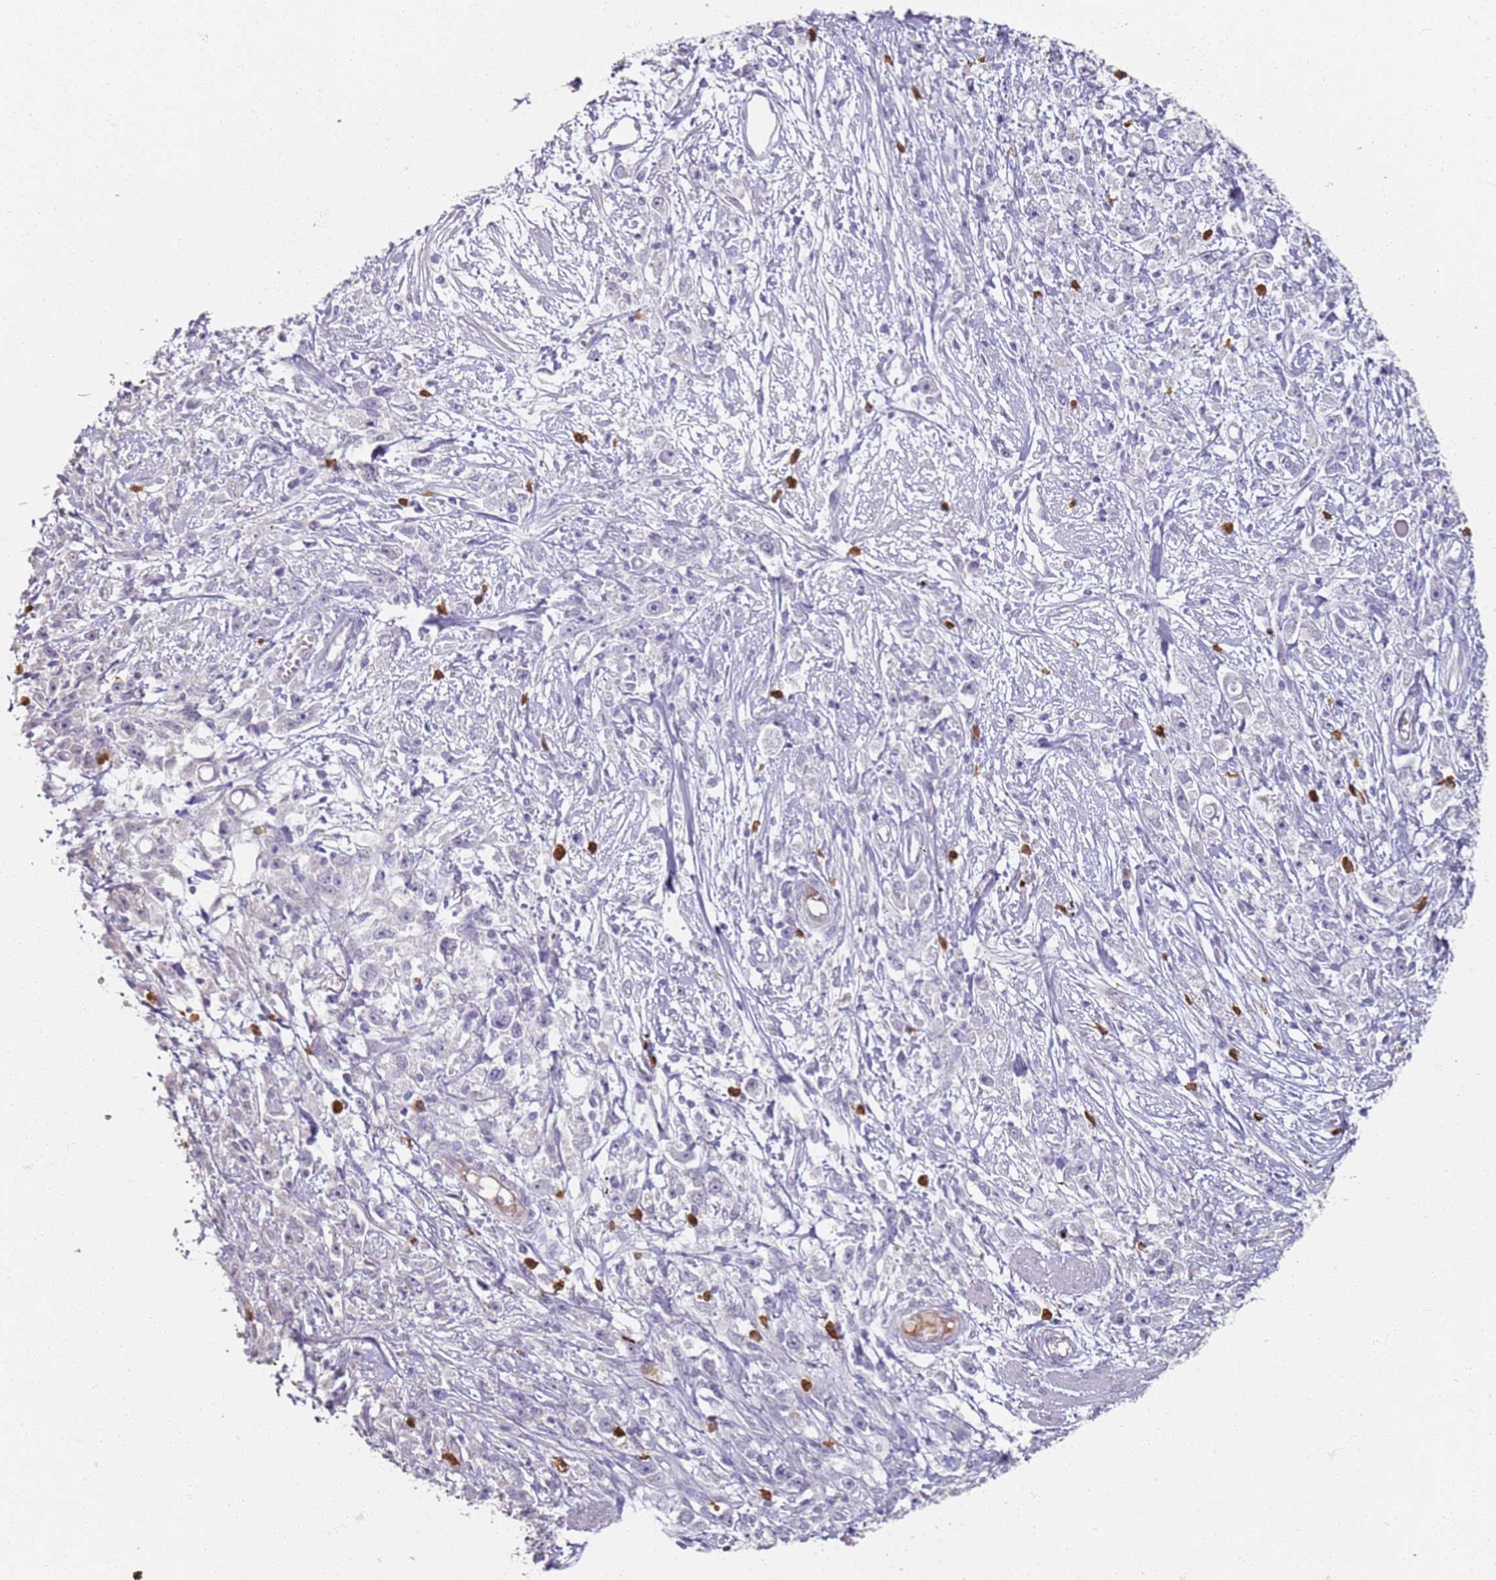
{"staining": {"intensity": "negative", "quantity": "none", "location": "none"}, "tissue": "stomach cancer", "cell_type": "Tumor cells", "image_type": "cancer", "snomed": [{"axis": "morphology", "description": "Adenocarcinoma, NOS"}, {"axis": "topography", "description": "Stomach"}], "caption": "Tumor cells show no significant protein expression in stomach adenocarcinoma. The staining is performed using DAB (3,3'-diaminobenzidine) brown chromogen with nuclei counter-stained in using hematoxylin.", "gene": "CD40LG", "patient": {"sex": "female", "age": 59}}